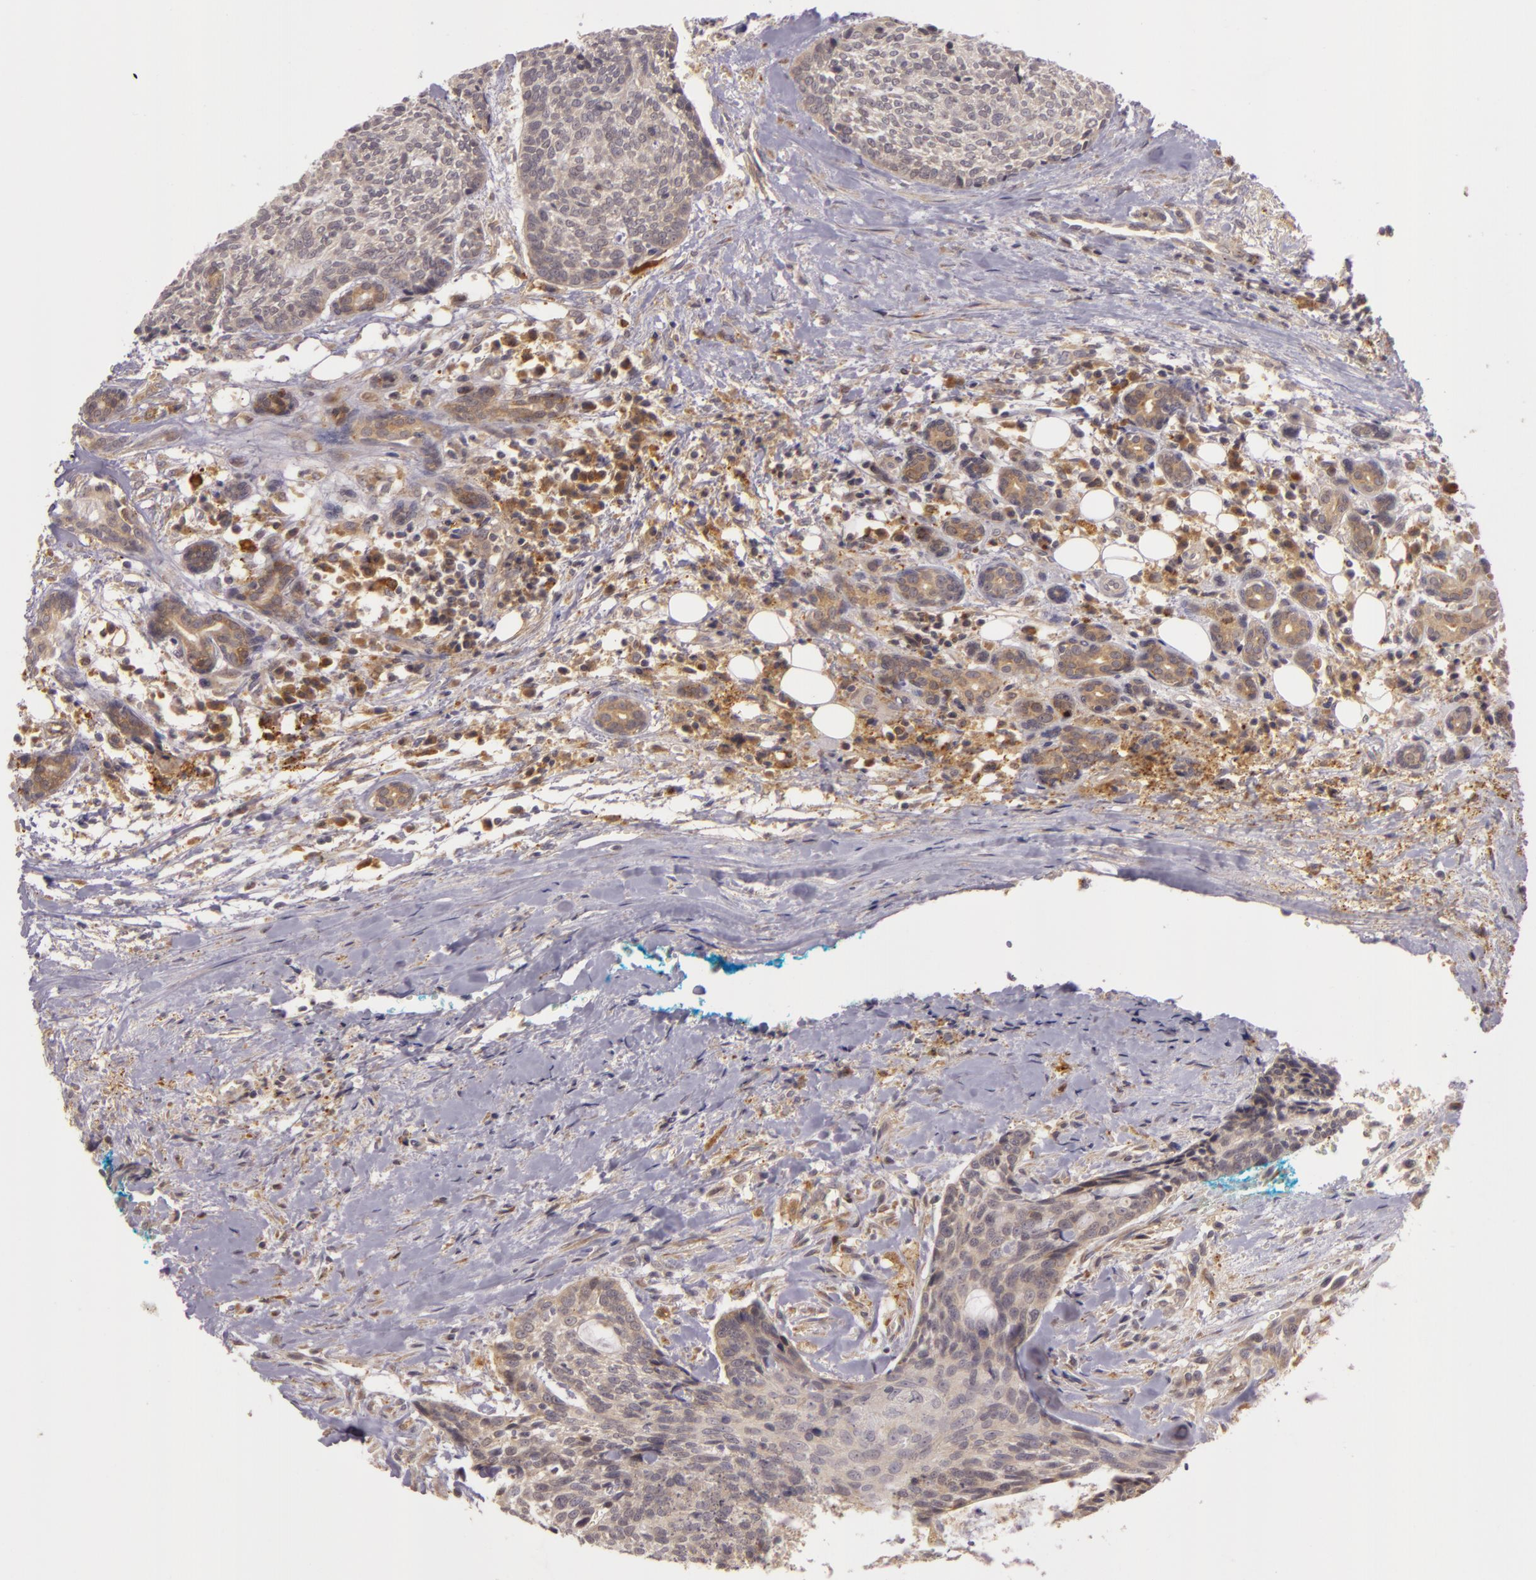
{"staining": {"intensity": "weak", "quantity": ">75%", "location": "cytoplasmic/membranous"}, "tissue": "head and neck cancer", "cell_type": "Tumor cells", "image_type": "cancer", "snomed": [{"axis": "morphology", "description": "Squamous cell carcinoma, NOS"}, {"axis": "topography", "description": "Salivary gland"}, {"axis": "topography", "description": "Head-Neck"}], "caption": "The micrograph reveals a brown stain indicating the presence of a protein in the cytoplasmic/membranous of tumor cells in squamous cell carcinoma (head and neck). (IHC, brightfield microscopy, high magnification).", "gene": "PPP1R3F", "patient": {"sex": "male", "age": 70}}